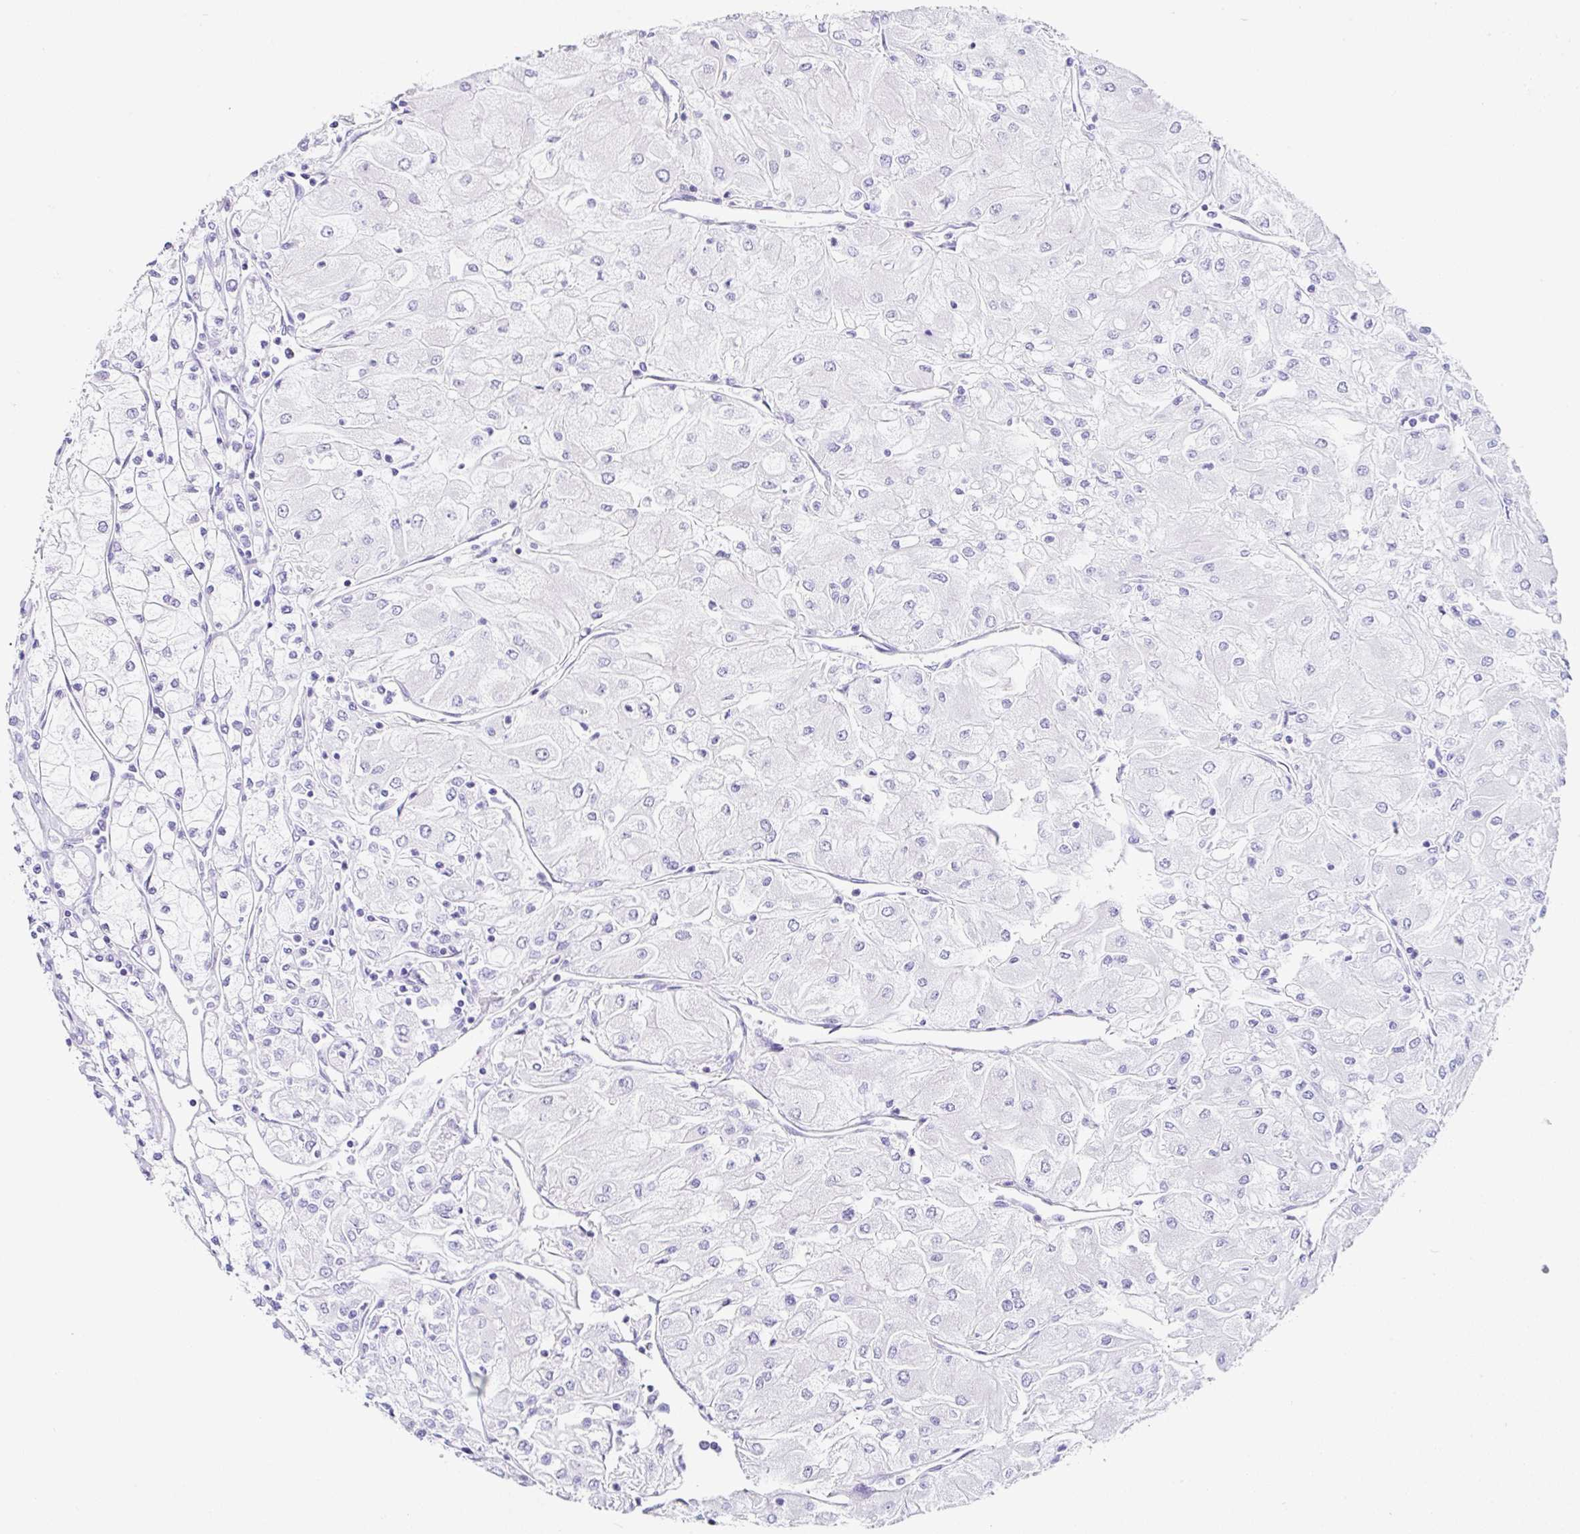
{"staining": {"intensity": "negative", "quantity": "none", "location": "none"}, "tissue": "renal cancer", "cell_type": "Tumor cells", "image_type": "cancer", "snomed": [{"axis": "morphology", "description": "Adenocarcinoma, NOS"}, {"axis": "topography", "description": "Kidney"}], "caption": "Renal adenocarcinoma was stained to show a protein in brown. There is no significant expression in tumor cells. The staining is performed using DAB (3,3'-diaminobenzidine) brown chromogen with nuclei counter-stained in using hematoxylin.", "gene": "CLDND2", "patient": {"sex": "male", "age": 80}}